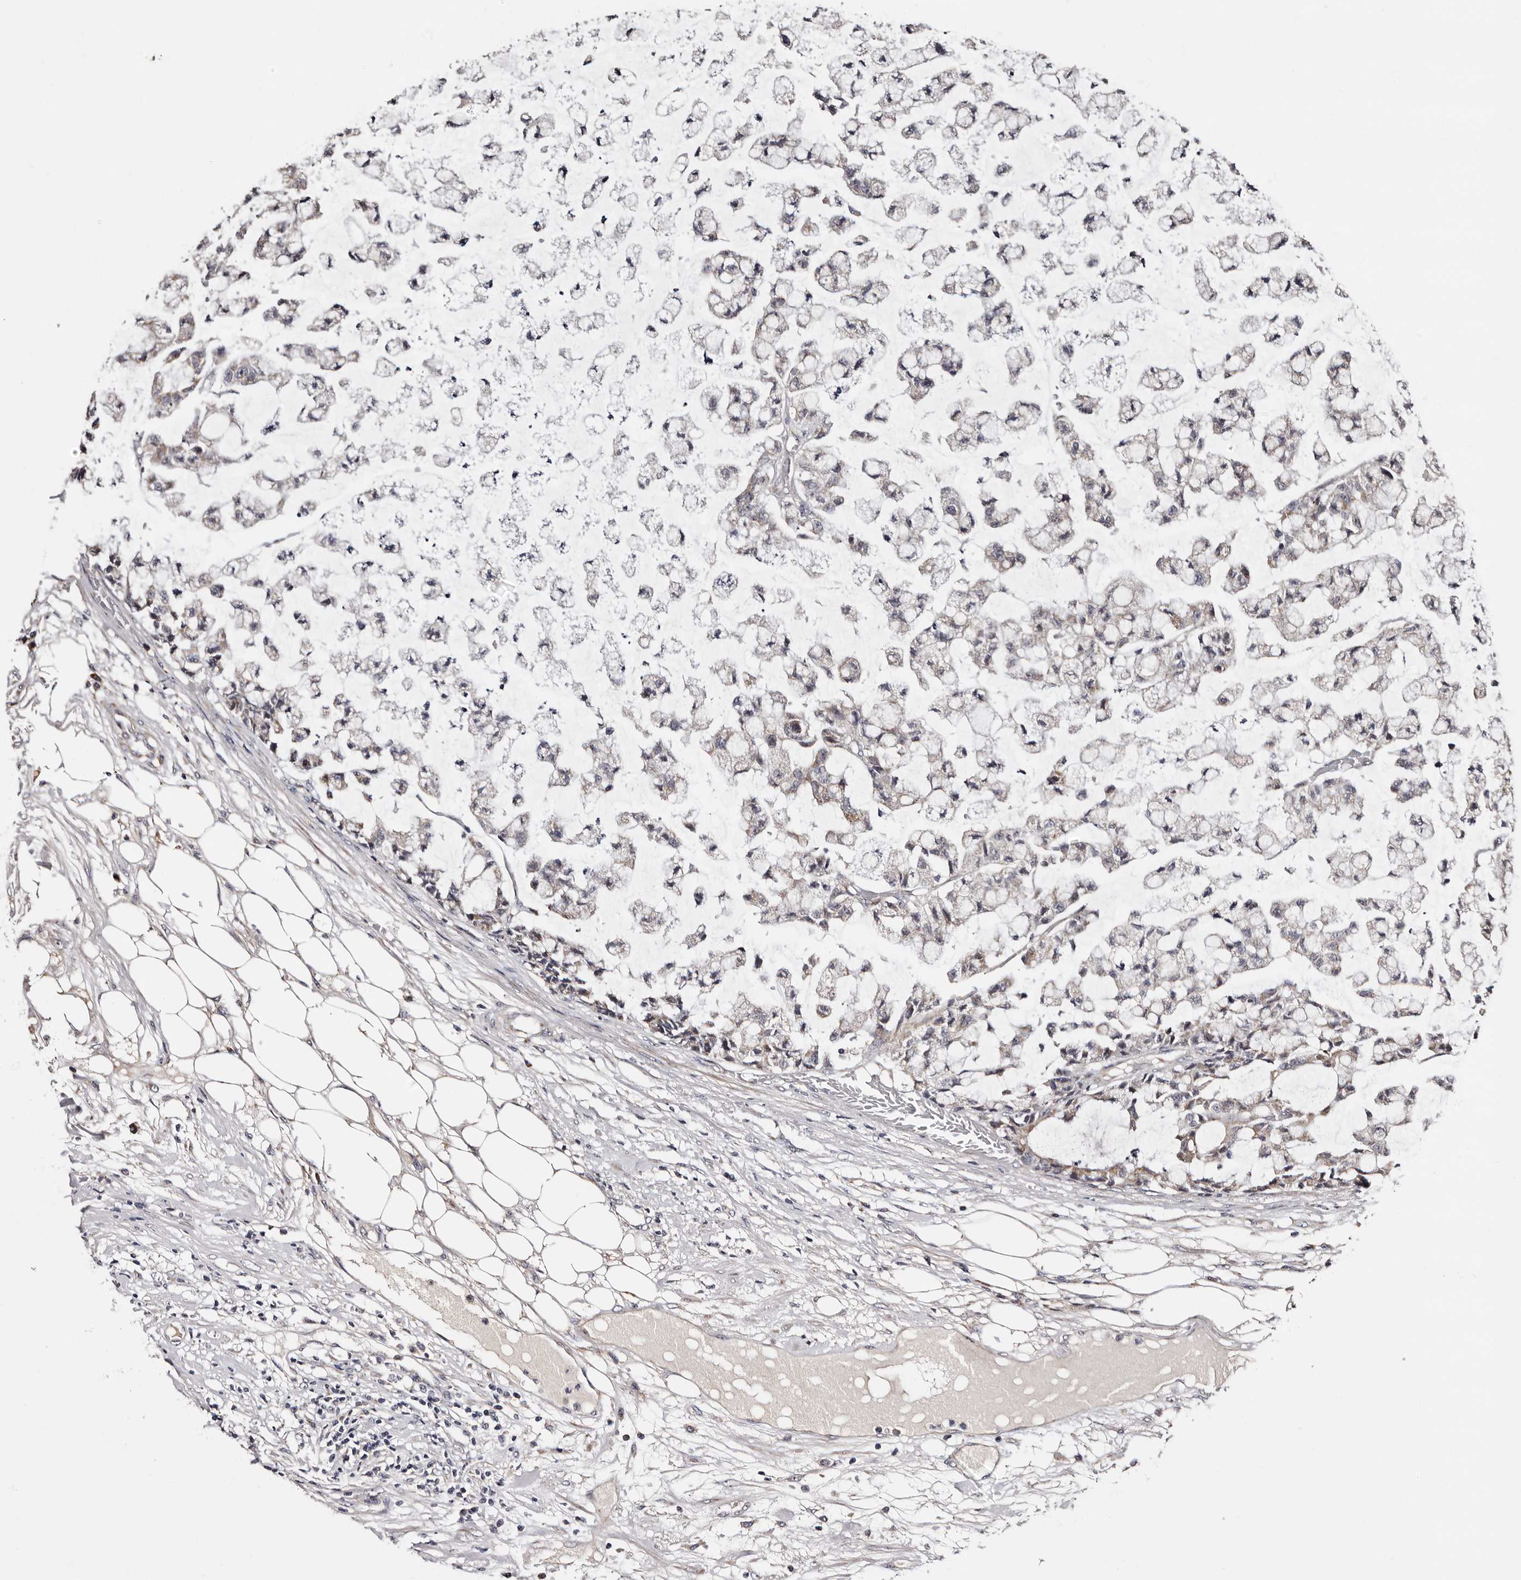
{"staining": {"intensity": "weak", "quantity": "<25%", "location": "nuclear"}, "tissue": "colorectal cancer", "cell_type": "Tumor cells", "image_type": "cancer", "snomed": [{"axis": "morphology", "description": "Adenocarcinoma, NOS"}, {"axis": "topography", "description": "Colon"}], "caption": "Histopathology image shows no significant protein positivity in tumor cells of colorectal adenocarcinoma.", "gene": "TAF4B", "patient": {"sex": "female", "age": 84}}